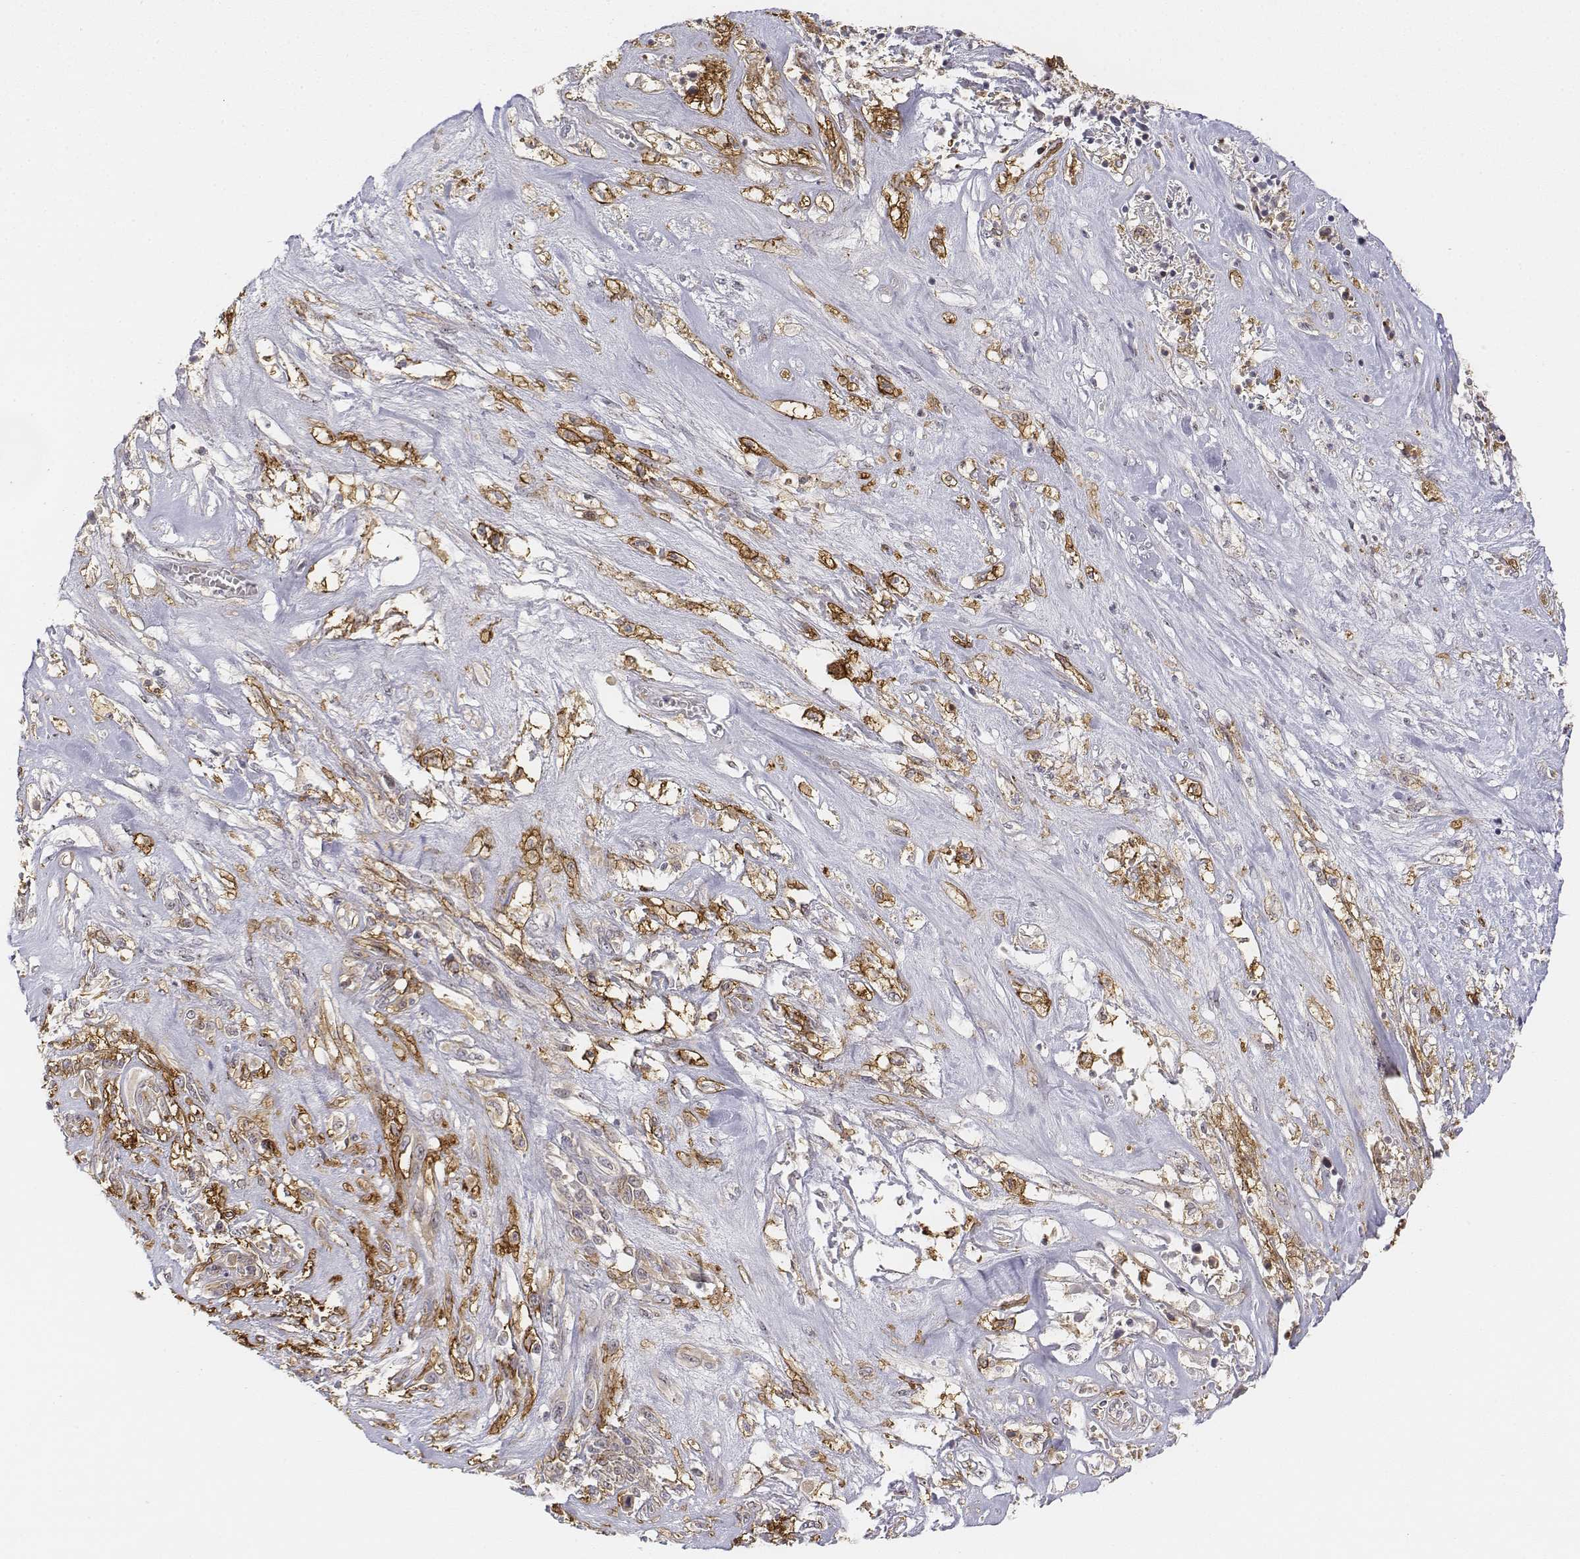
{"staining": {"intensity": "negative", "quantity": "none", "location": "none"}, "tissue": "melanoma", "cell_type": "Tumor cells", "image_type": "cancer", "snomed": [{"axis": "morphology", "description": "Malignant melanoma, NOS"}, {"axis": "topography", "description": "Skin"}], "caption": "Malignant melanoma was stained to show a protein in brown. There is no significant staining in tumor cells.", "gene": "CD14", "patient": {"sex": "female", "age": 91}}